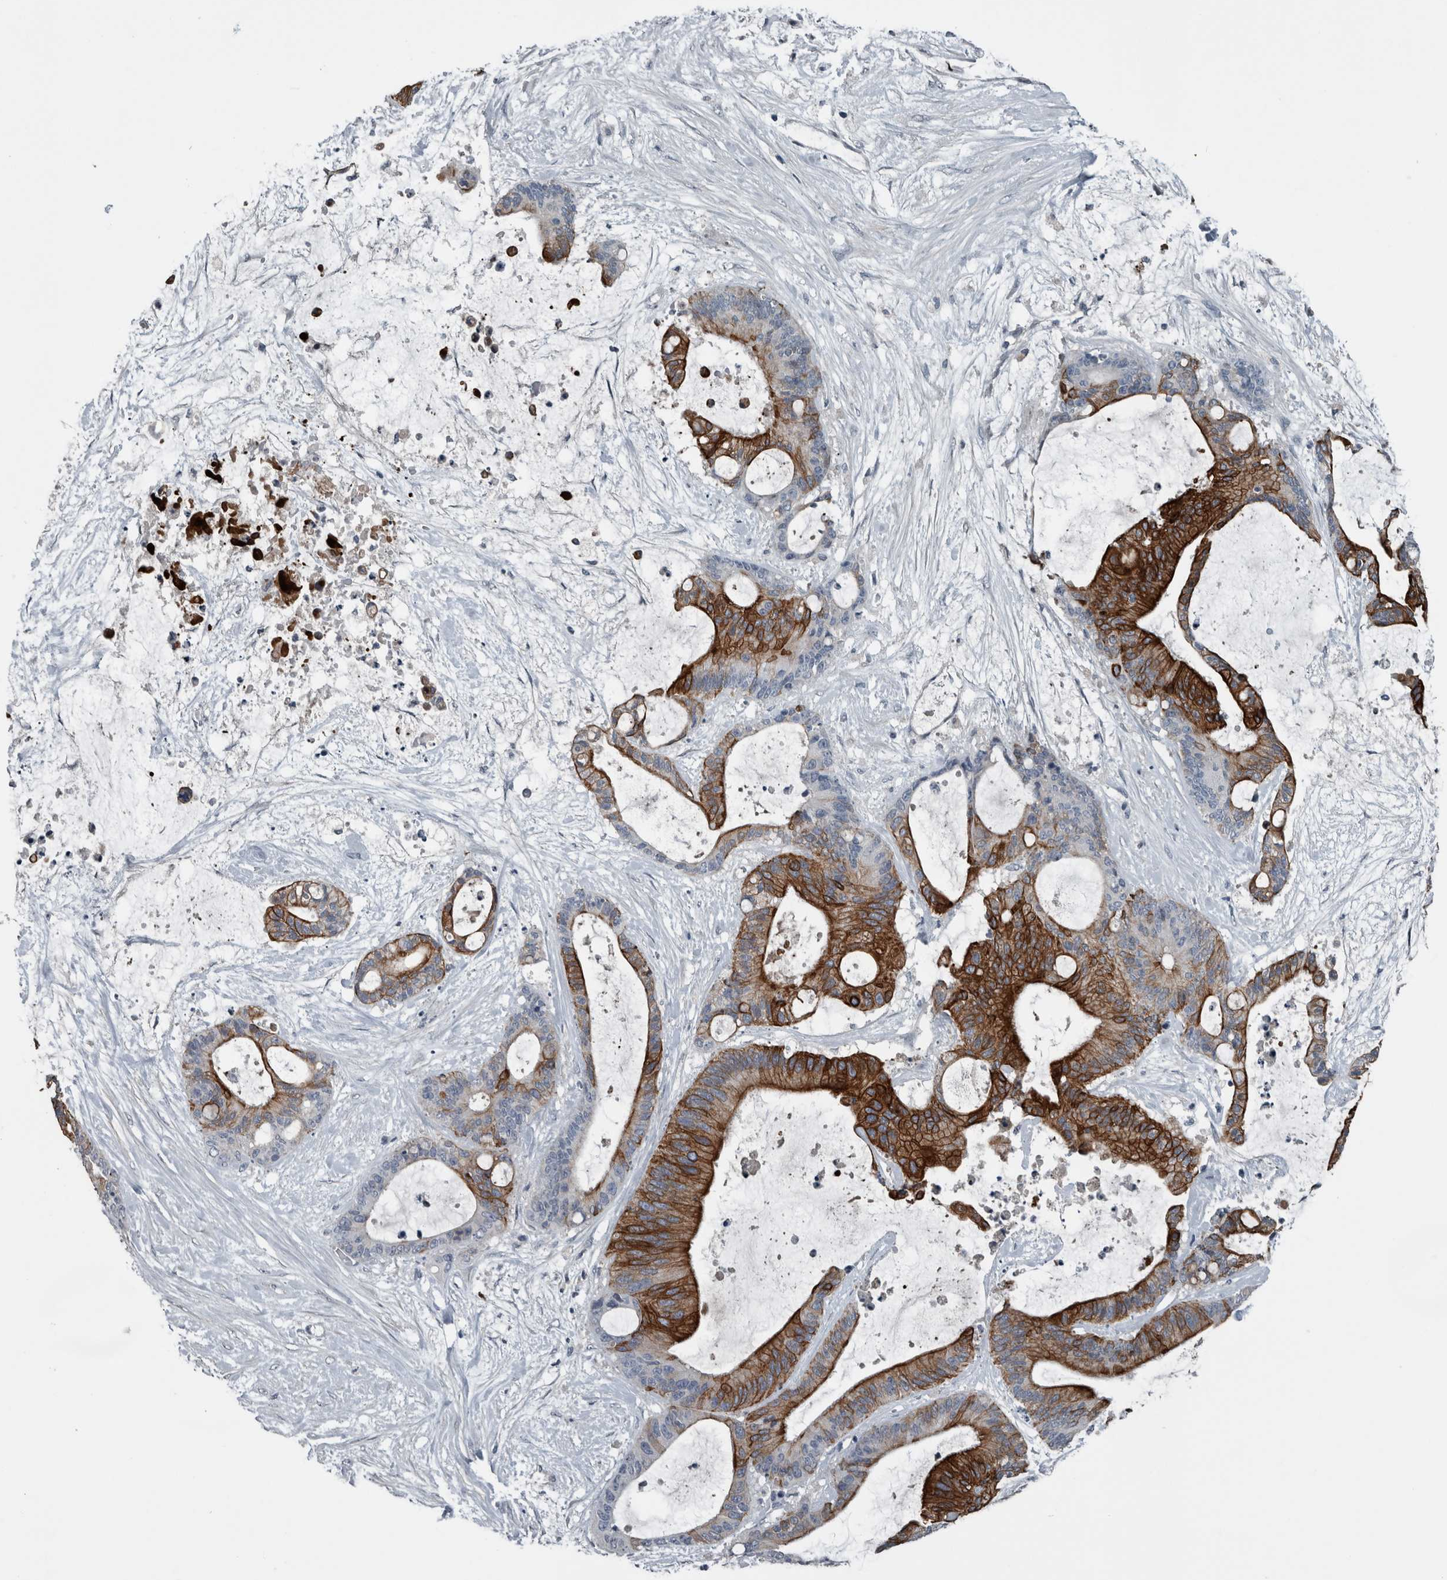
{"staining": {"intensity": "strong", "quantity": "25%-75%", "location": "cytoplasmic/membranous"}, "tissue": "liver cancer", "cell_type": "Tumor cells", "image_type": "cancer", "snomed": [{"axis": "morphology", "description": "Cholangiocarcinoma"}, {"axis": "topography", "description": "Liver"}], "caption": "Immunohistochemical staining of human liver cancer (cholangiocarcinoma) shows strong cytoplasmic/membranous protein expression in approximately 25%-75% of tumor cells.", "gene": "KRT20", "patient": {"sex": "female", "age": 73}}